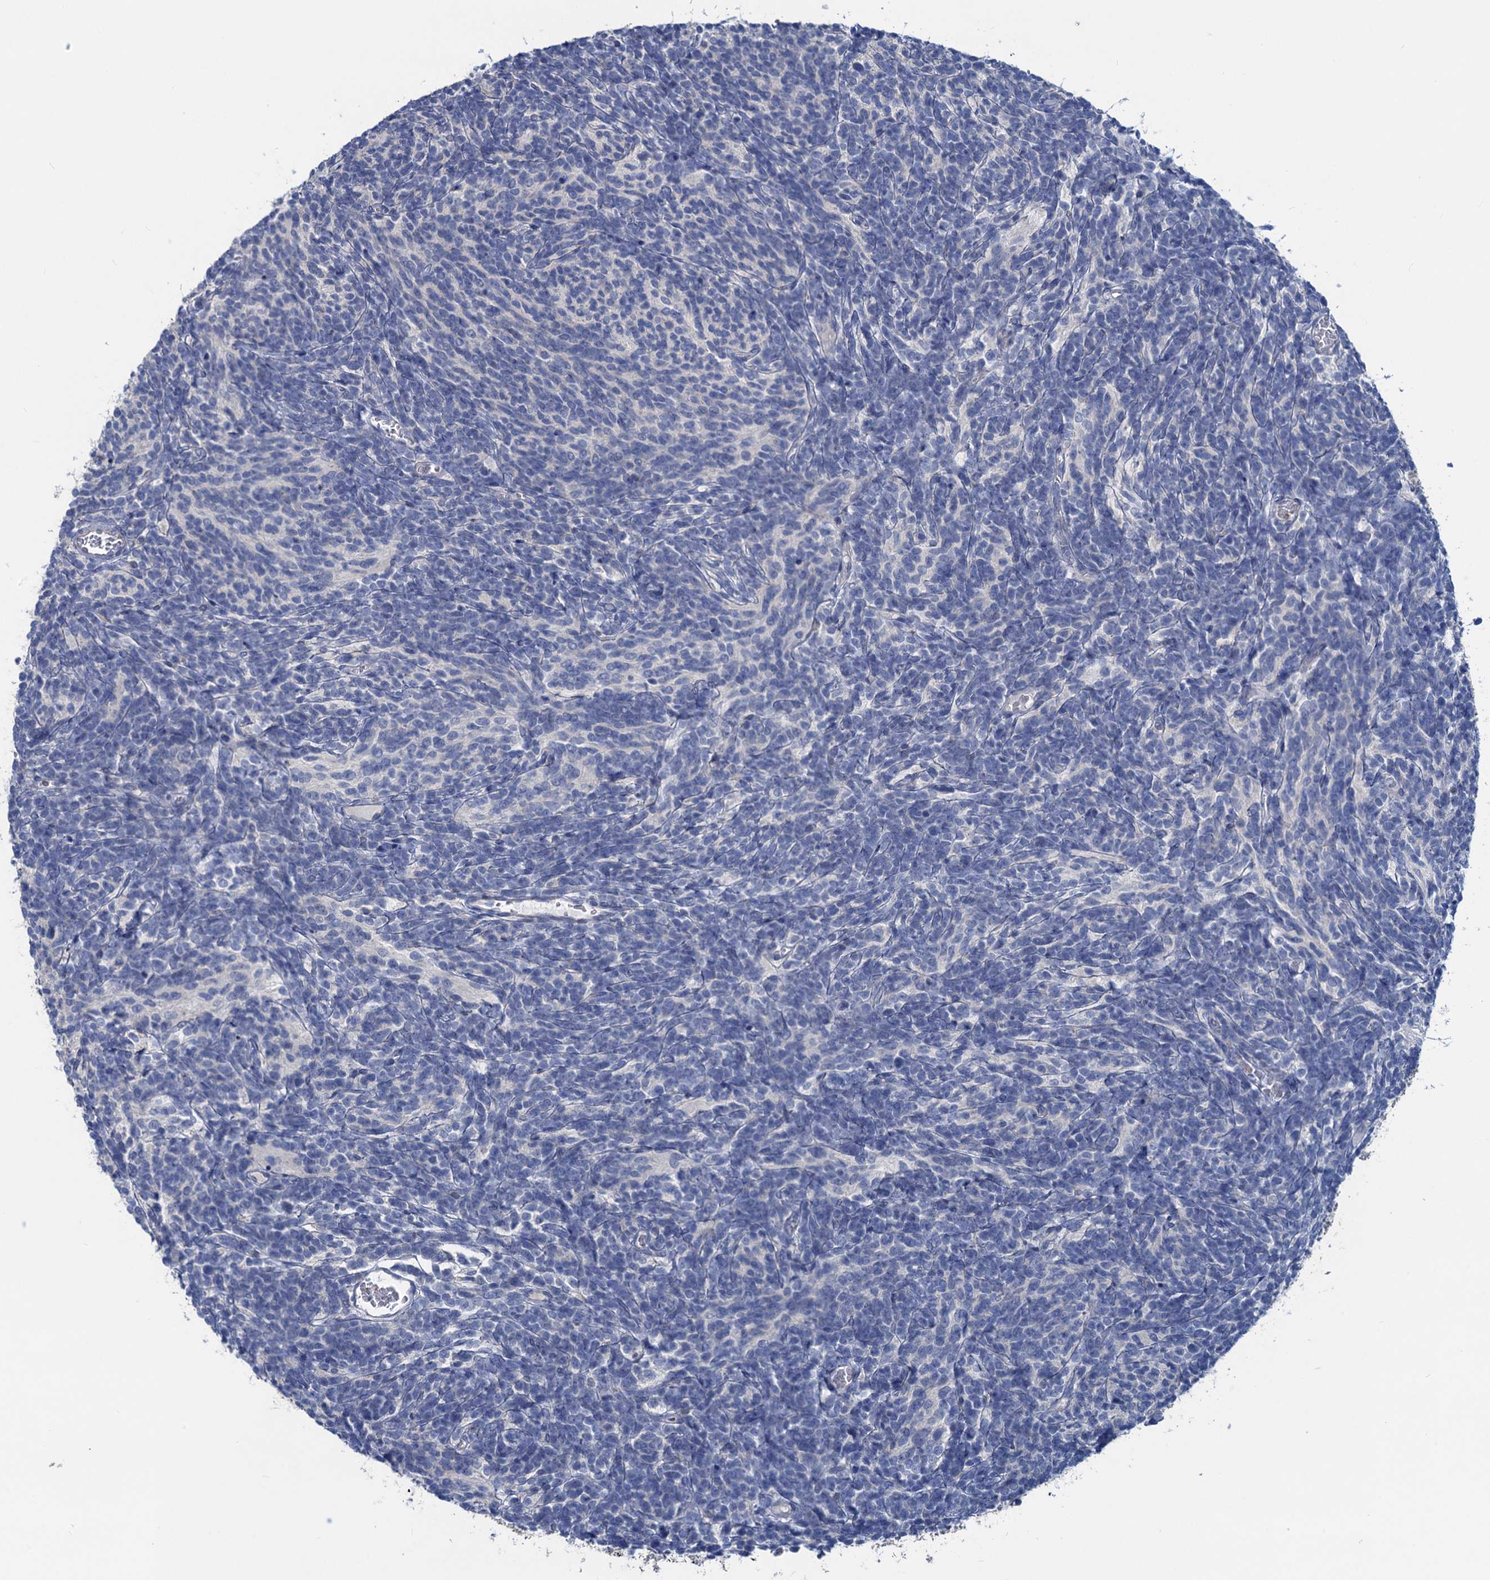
{"staining": {"intensity": "negative", "quantity": "none", "location": "none"}, "tissue": "glioma", "cell_type": "Tumor cells", "image_type": "cancer", "snomed": [{"axis": "morphology", "description": "Glioma, malignant, Low grade"}, {"axis": "topography", "description": "Brain"}], "caption": "This is a micrograph of IHC staining of malignant low-grade glioma, which shows no staining in tumor cells.", "gene": "RTKN2", "patient": {"sex": "female", "age": 1}}